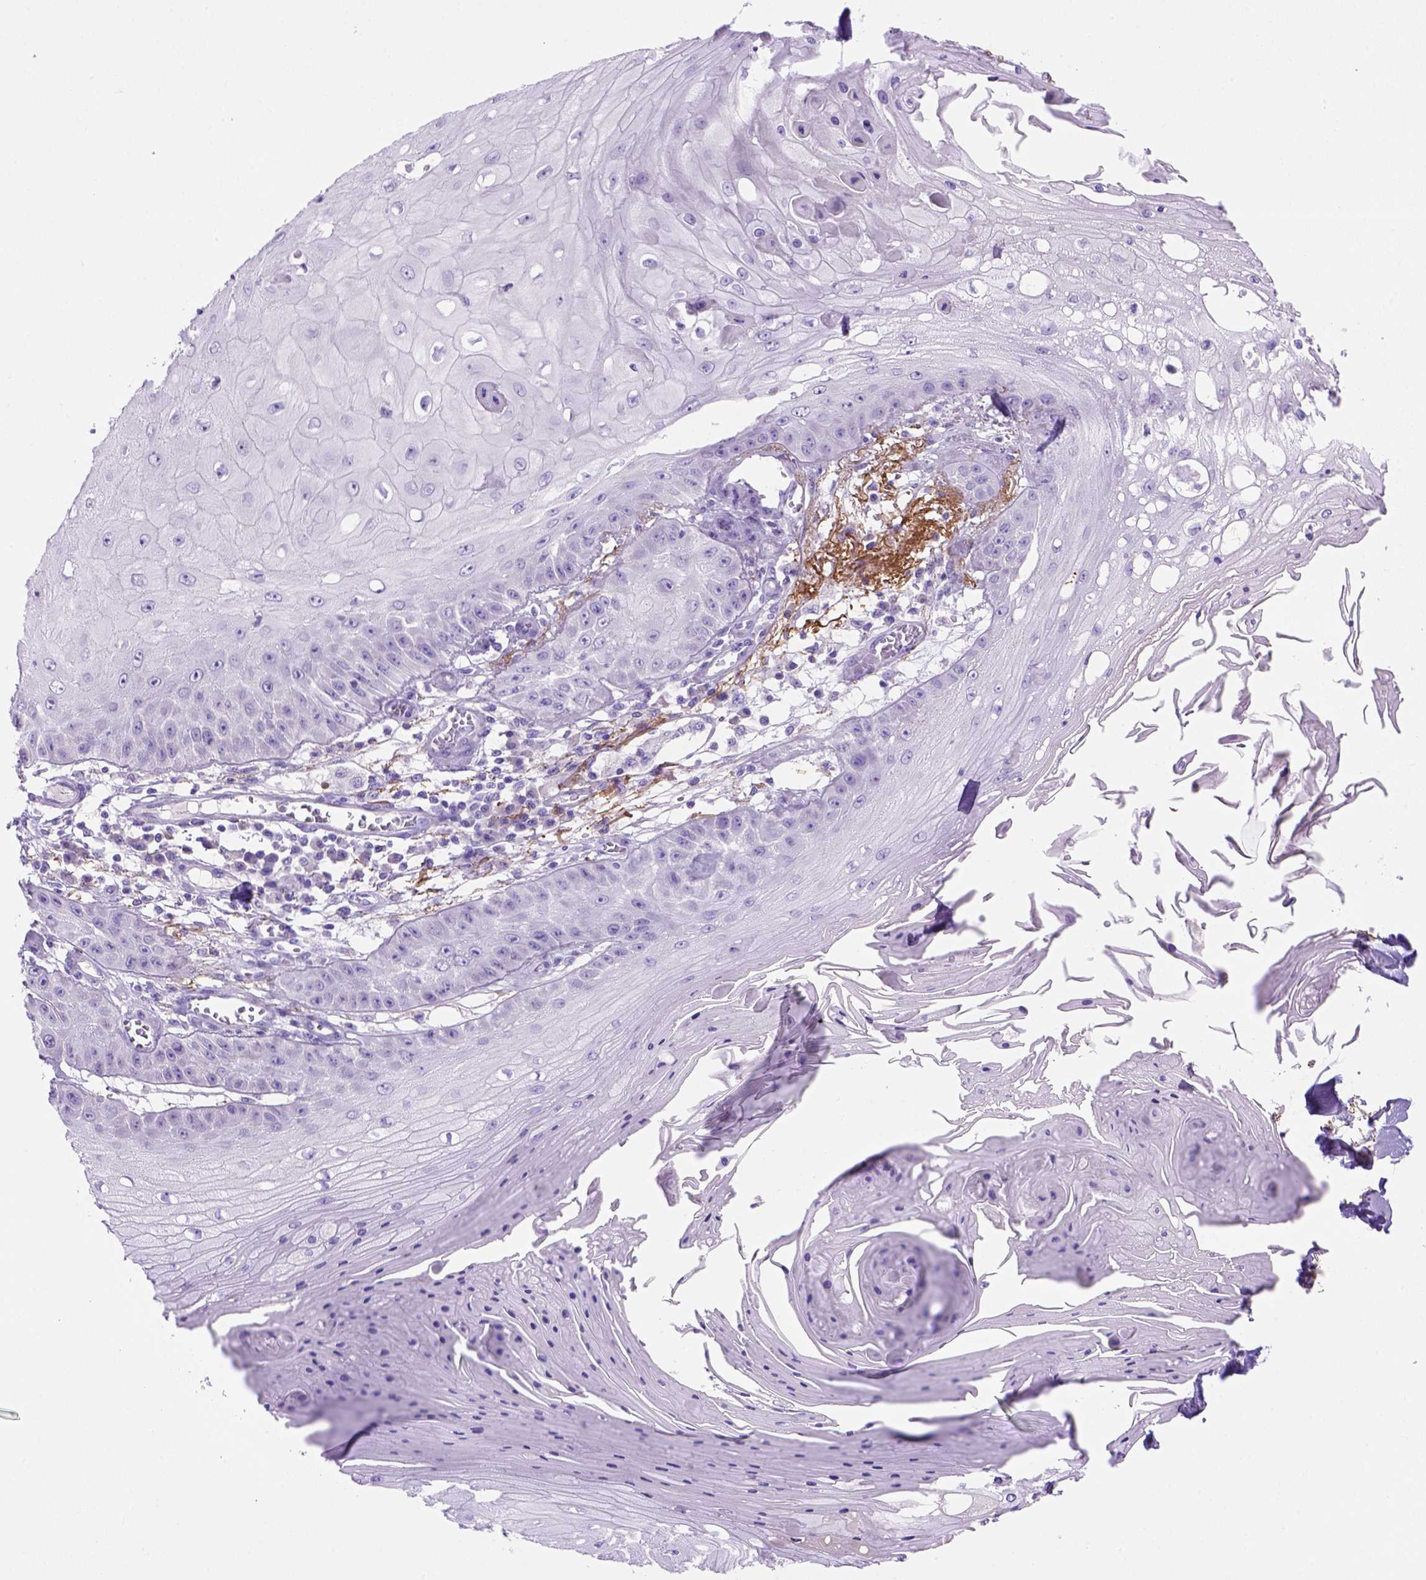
{"staining": {"intensity": "negative", "quantity": "none", "location": "none"}, "tissue": "skin cancer", "cell_type": "Tumor cells", "image_type": "cancer", "snomed": [{"axis": "morphology", "description": "Squamous cell carcinoma, NOS"}, {"axis": "topography", "description": "Skin"}], "caption": "A high-resolution image shows immunohistochemistry (IHC) staining of squamous cell carcinoma (skin), which displays no significant positivity in tumor cells.", "gene": "SIRPD", "patient": {"sex": "male", "age": 70}}